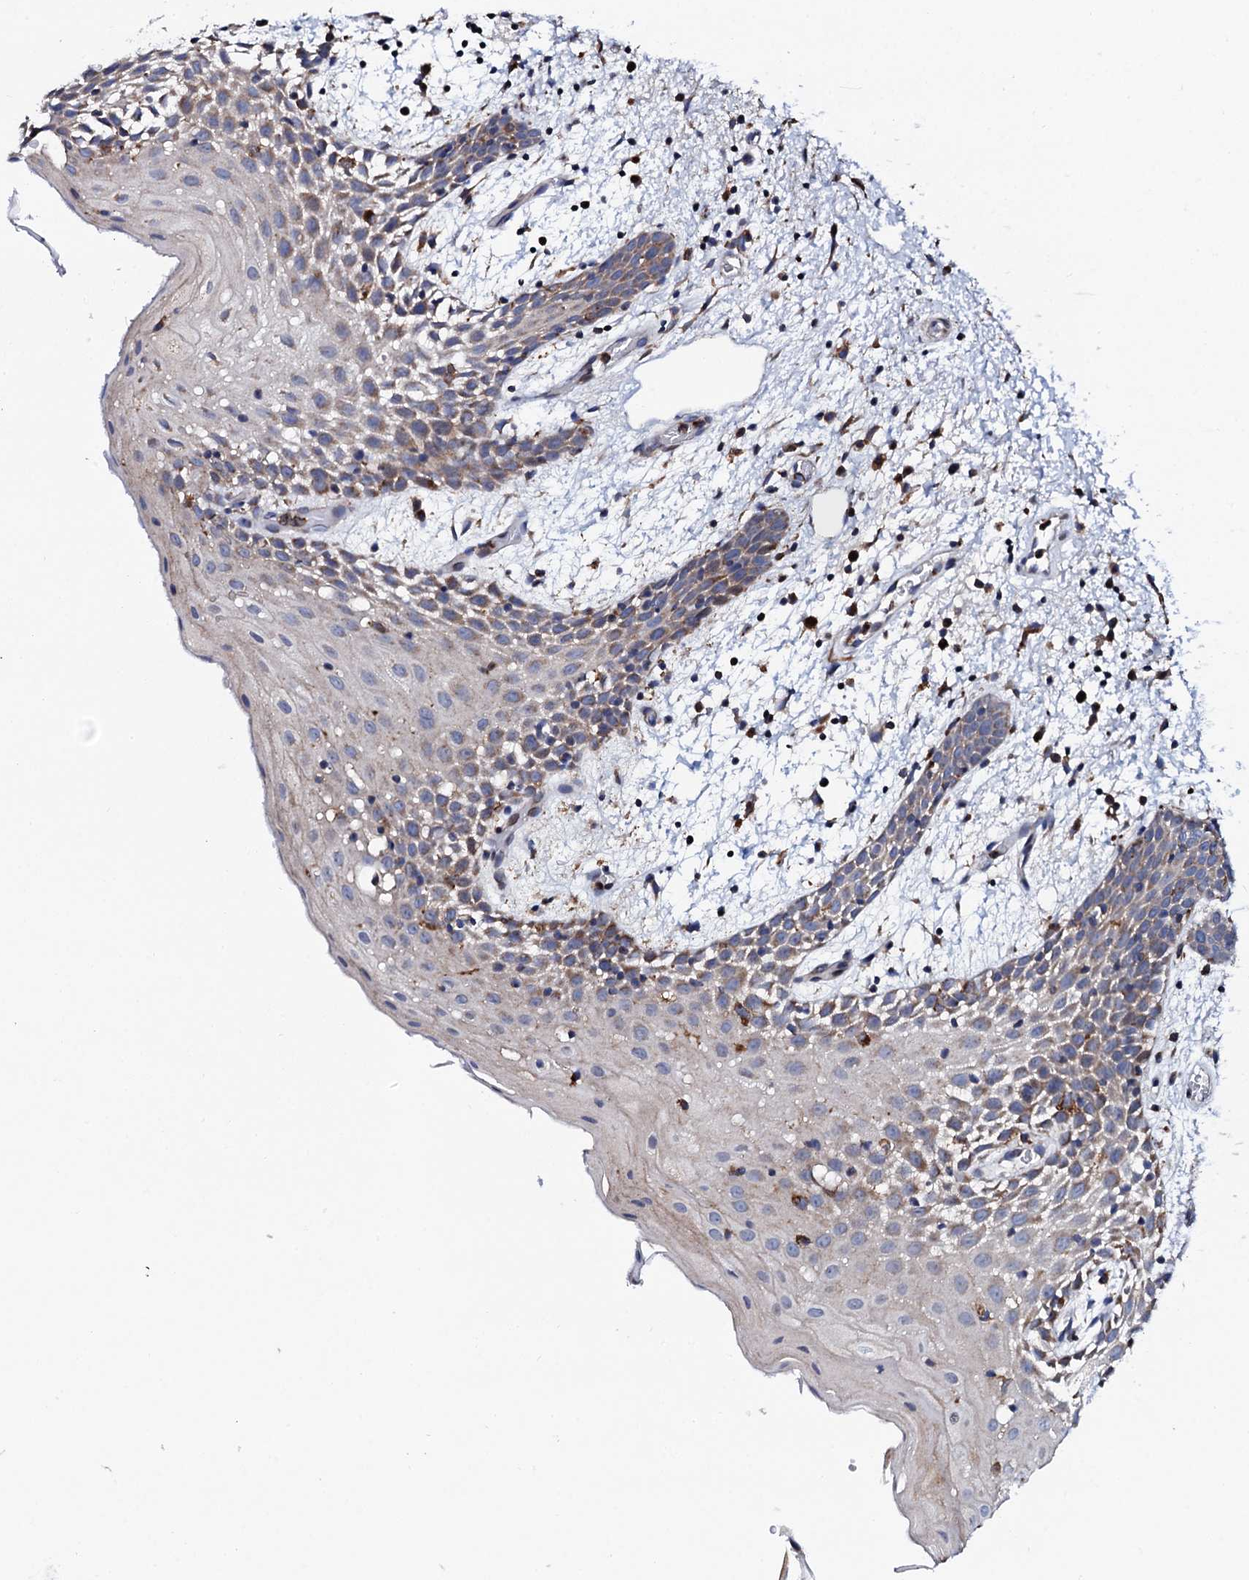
{"staining": {"intensity": "weak", "quantity": "25%-75%", "location": "cytoplasmic/membranous"}, "tissue": "oral mucosa", "cell_type": "Squamous epithelial cells", "image_type": "normal", "snomed": [{"axis": "morphology", "description": "Normal tissue, NOS"}, {"axis": "topography", "description": "Skeletal muscle"}, {"axis": "topography", "description": "Oral tissue"}, {"axis": "topography", "description": "Salivary gland"}, {"axis": "topography", "description": "Peripheral nerve tissue"}], "caption": "High-power microscopy captured an immunohistochemistry (IHC) photomicrograph of normal oral mucosa, revealing weak cytoplasmic/membranous expression in about 25%-75% of squamous epithelial cells.", "gene": "TCIRG1", "patient": {"sex": "male", "age": 54}}